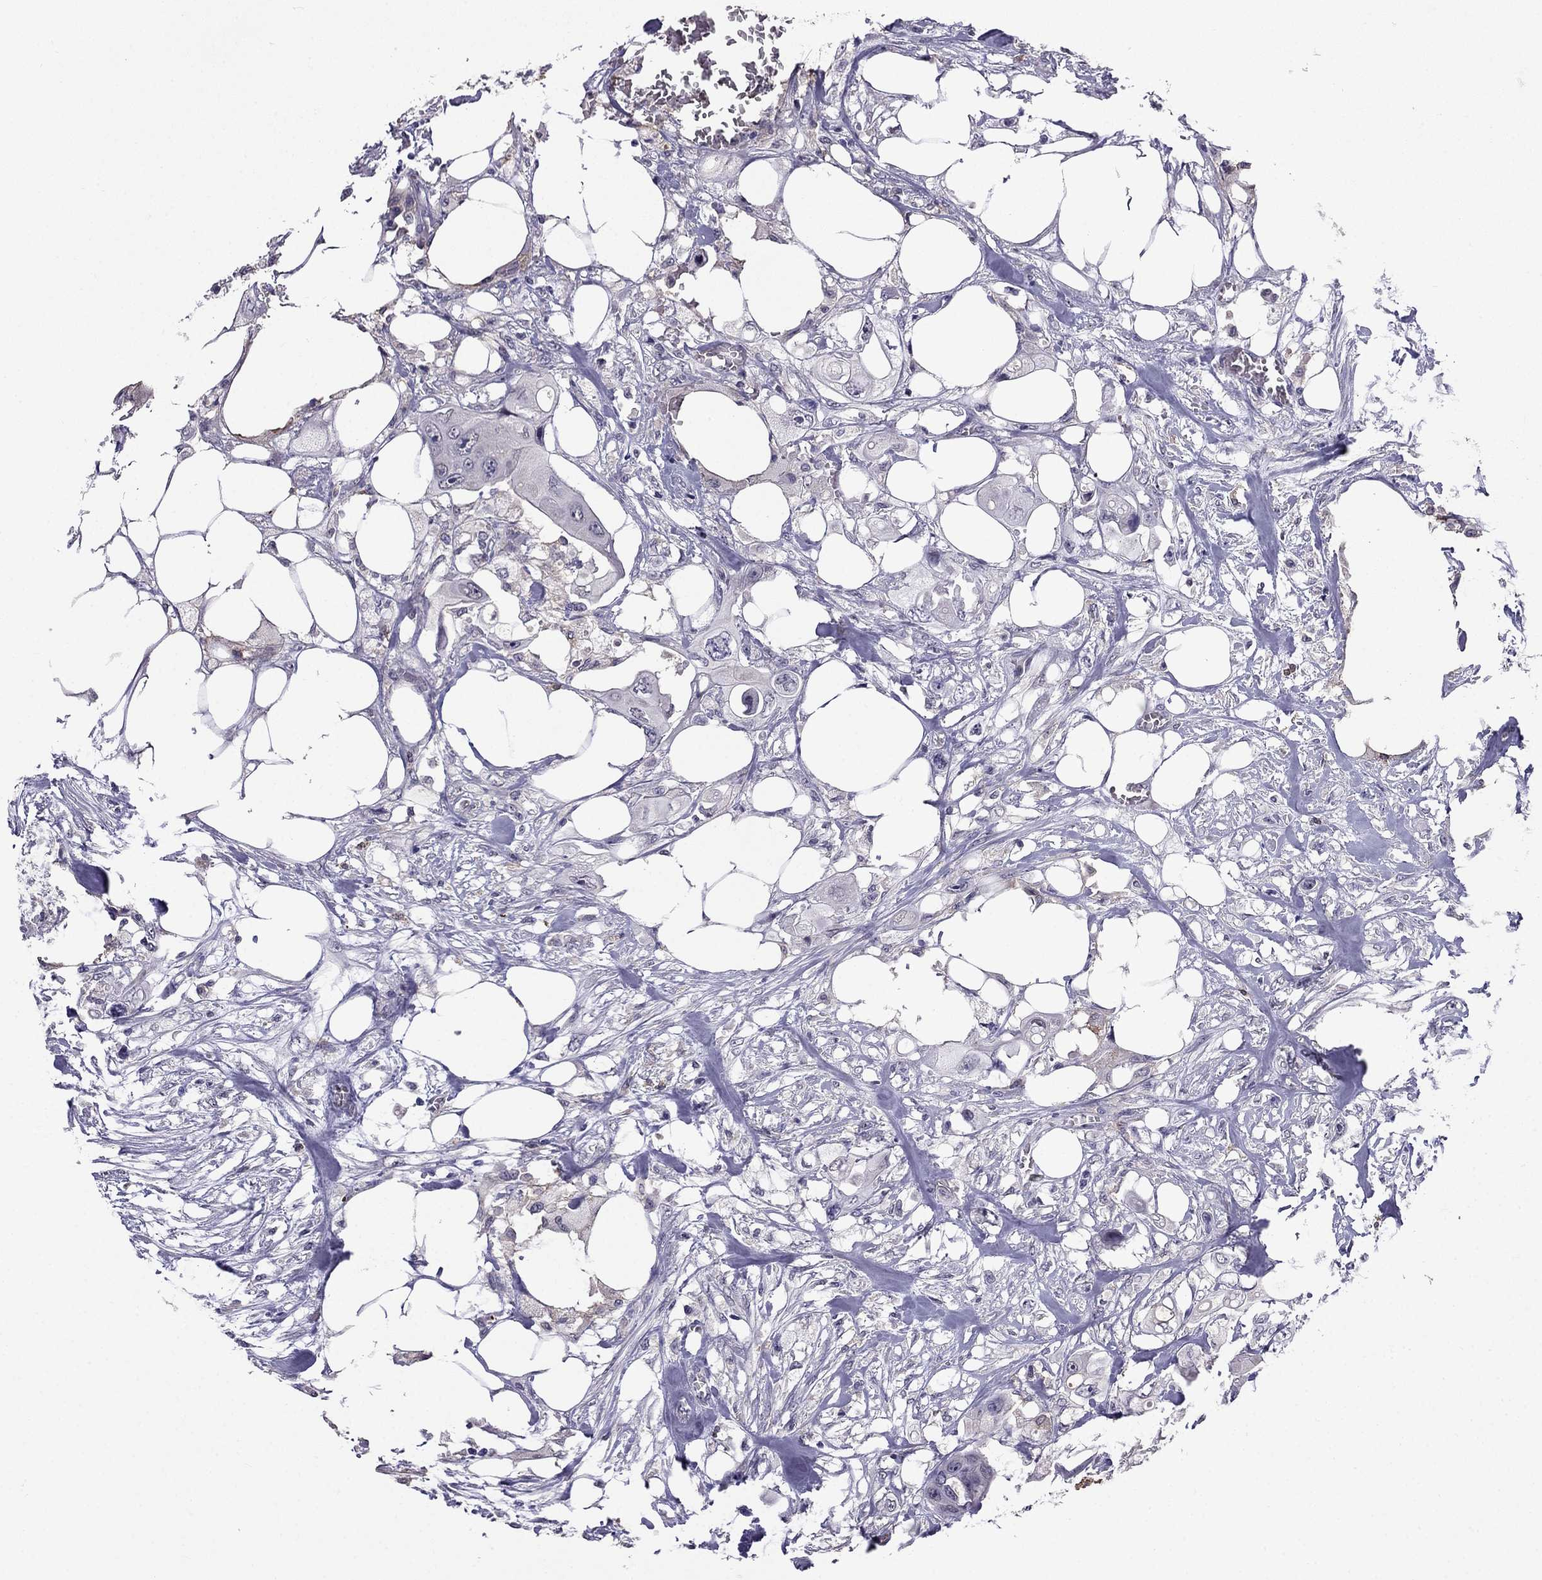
{"staining": {"intensity": "negative", "quantity": "none", "location": "none"}, "tissue": "colorectal cancer", "cell_type": "Tumor cells", "image_type": "cancer", "snomed": [{"axis": "morphology", "description": "Adenocarcinoma, NOS"}, {"axis": "topography", "description": "Rectum"}], "caption": "DAB immunohistochemical staining of colorectal cancer (adenocarcinoma) displays no significant positivity in tumor cells.", "gene": "AQP9", "patient": {"sex": "male", "age": 63}}